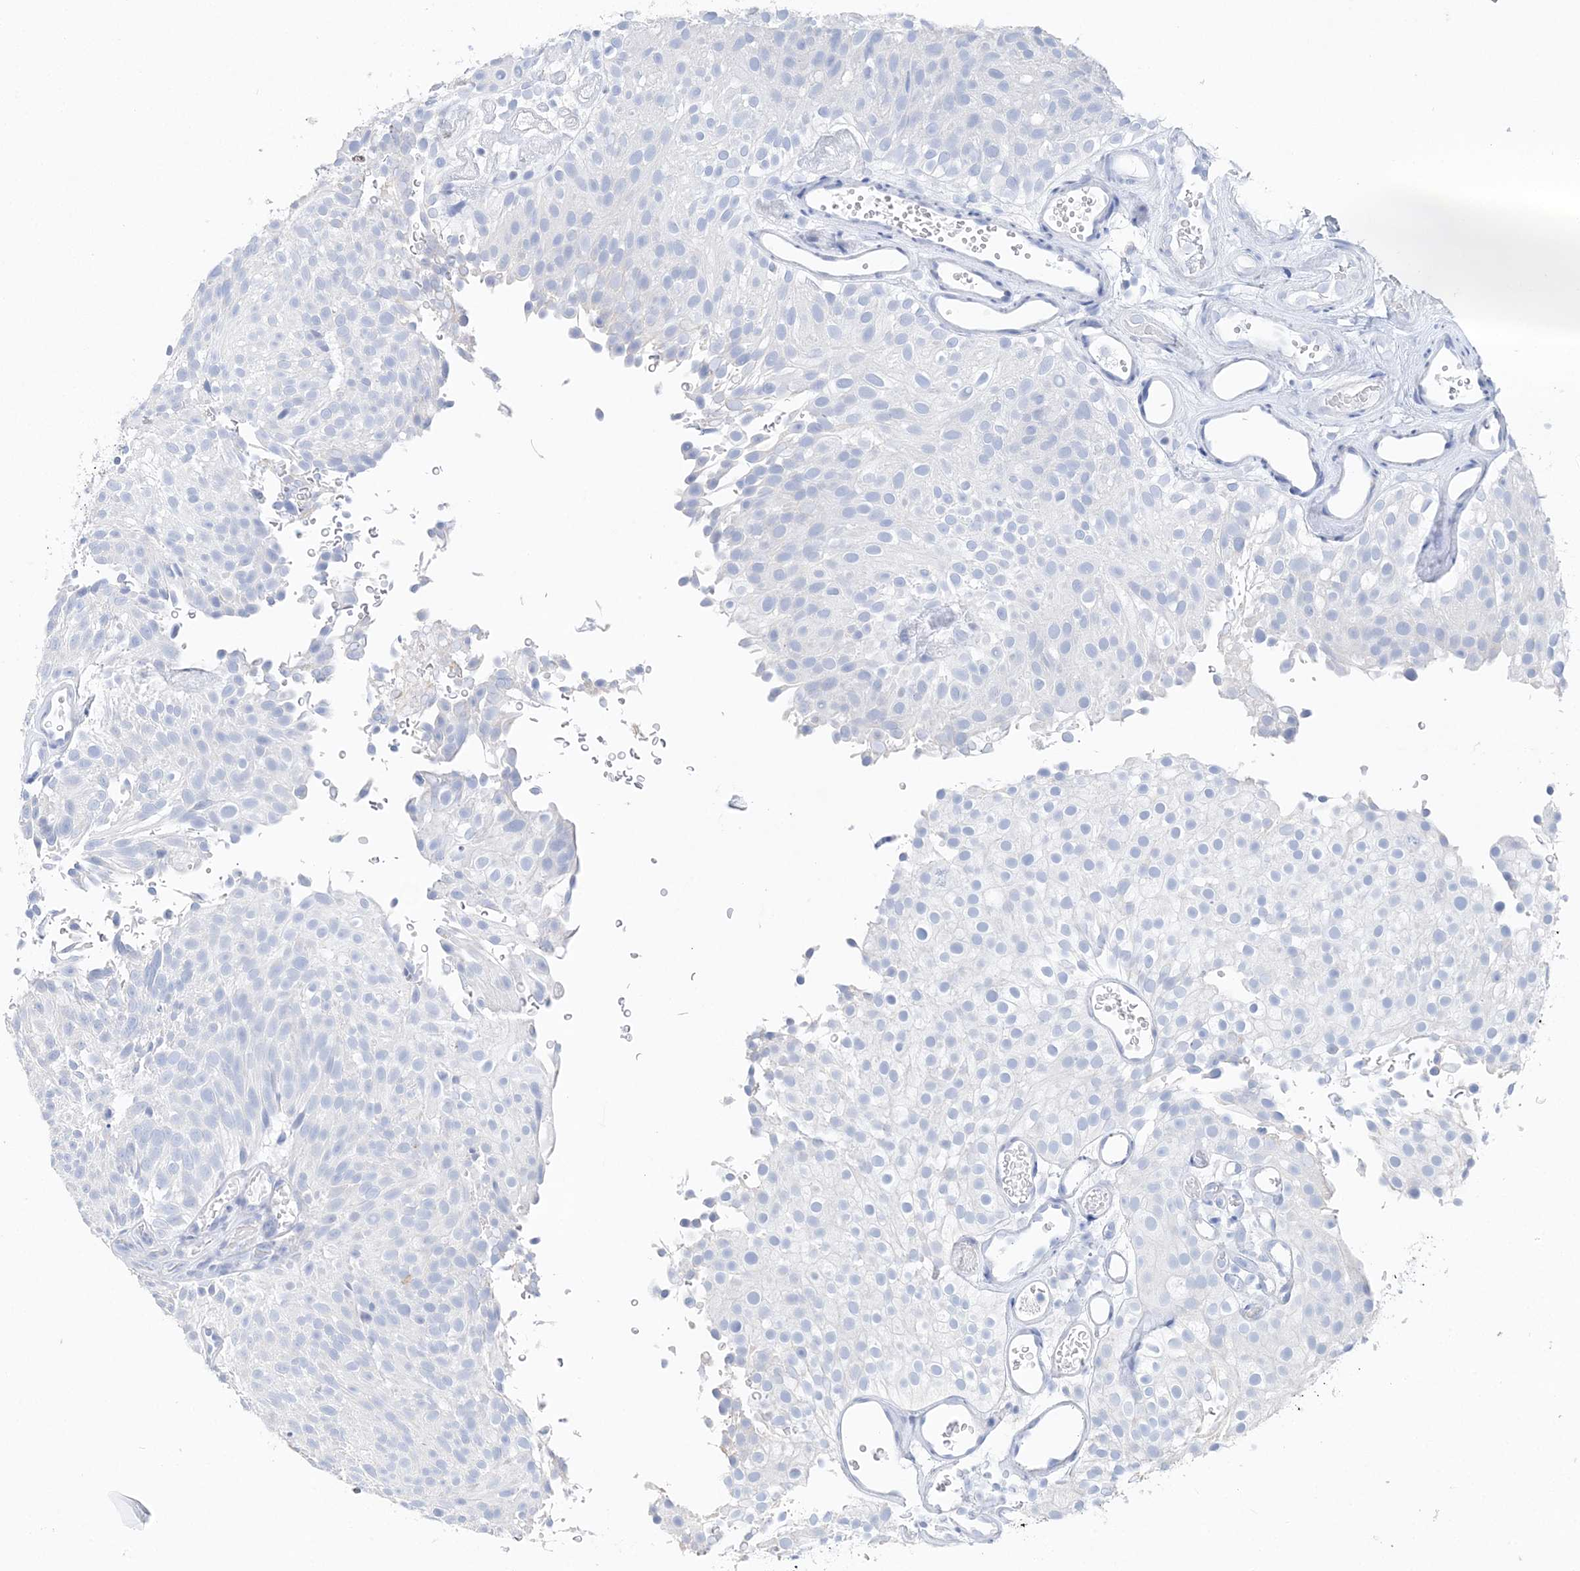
{"staining": {"intensity": "negative", "quantity": "none", "location": "none"}, "tissue": "urothelial cancer", "cell_type": "Tumor cells", "image_type": "cancer", "snomed": [{"axis": "morphology", "description": "Urothelial carcinoma, Low grade"}, {"axis": "topography", "description": "Urinary bladder"}], "caption": "Tumor cells are negative for protein expression in human urothelial carcinoma (low-grade).", "gene": "TSPYL6", "patient": {"sex": "male", "age": 78}}